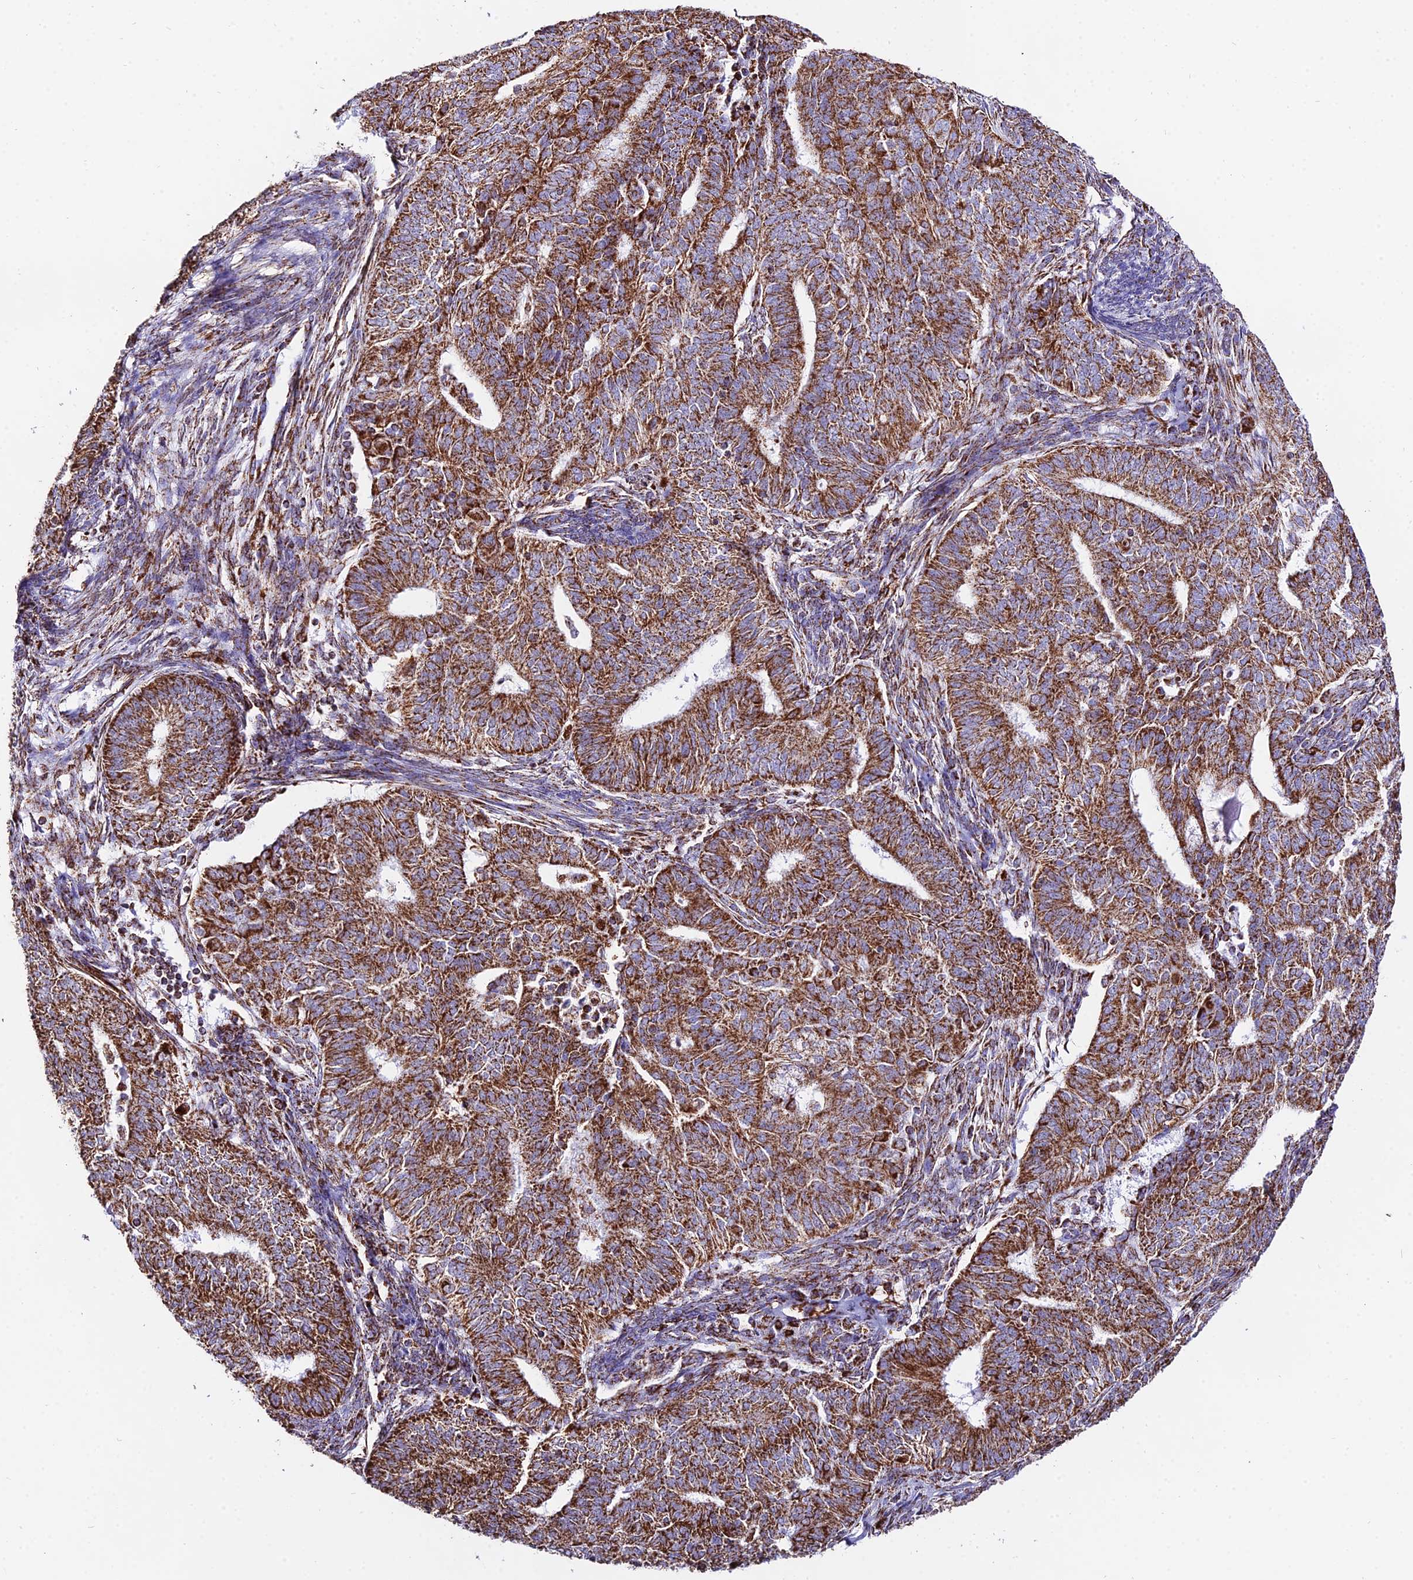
{"staining": {"intensity": "strong", "quantity": ">75%", "location": "cytoplasmic/membranous"}, "tissue": "endometrial cancer", "cell_type": "Tumor cells", "image_type": "cancer", "snomed": [{"axis": "morphology", "description": "Adenocarcinoma, NOS"}, {"axis": "topography", "description": "Endometrium"}], "caption": "An immunohistochemistry (IHC) histopathology image of tumor tissue is shown. Protein staining in brown shows strong cytoplasmic/membranous positivity in endometrial adenocarcinoma within tumor cells.", "gene": "ATP5PD", "patient": {"sex": "female", "age": 62}}